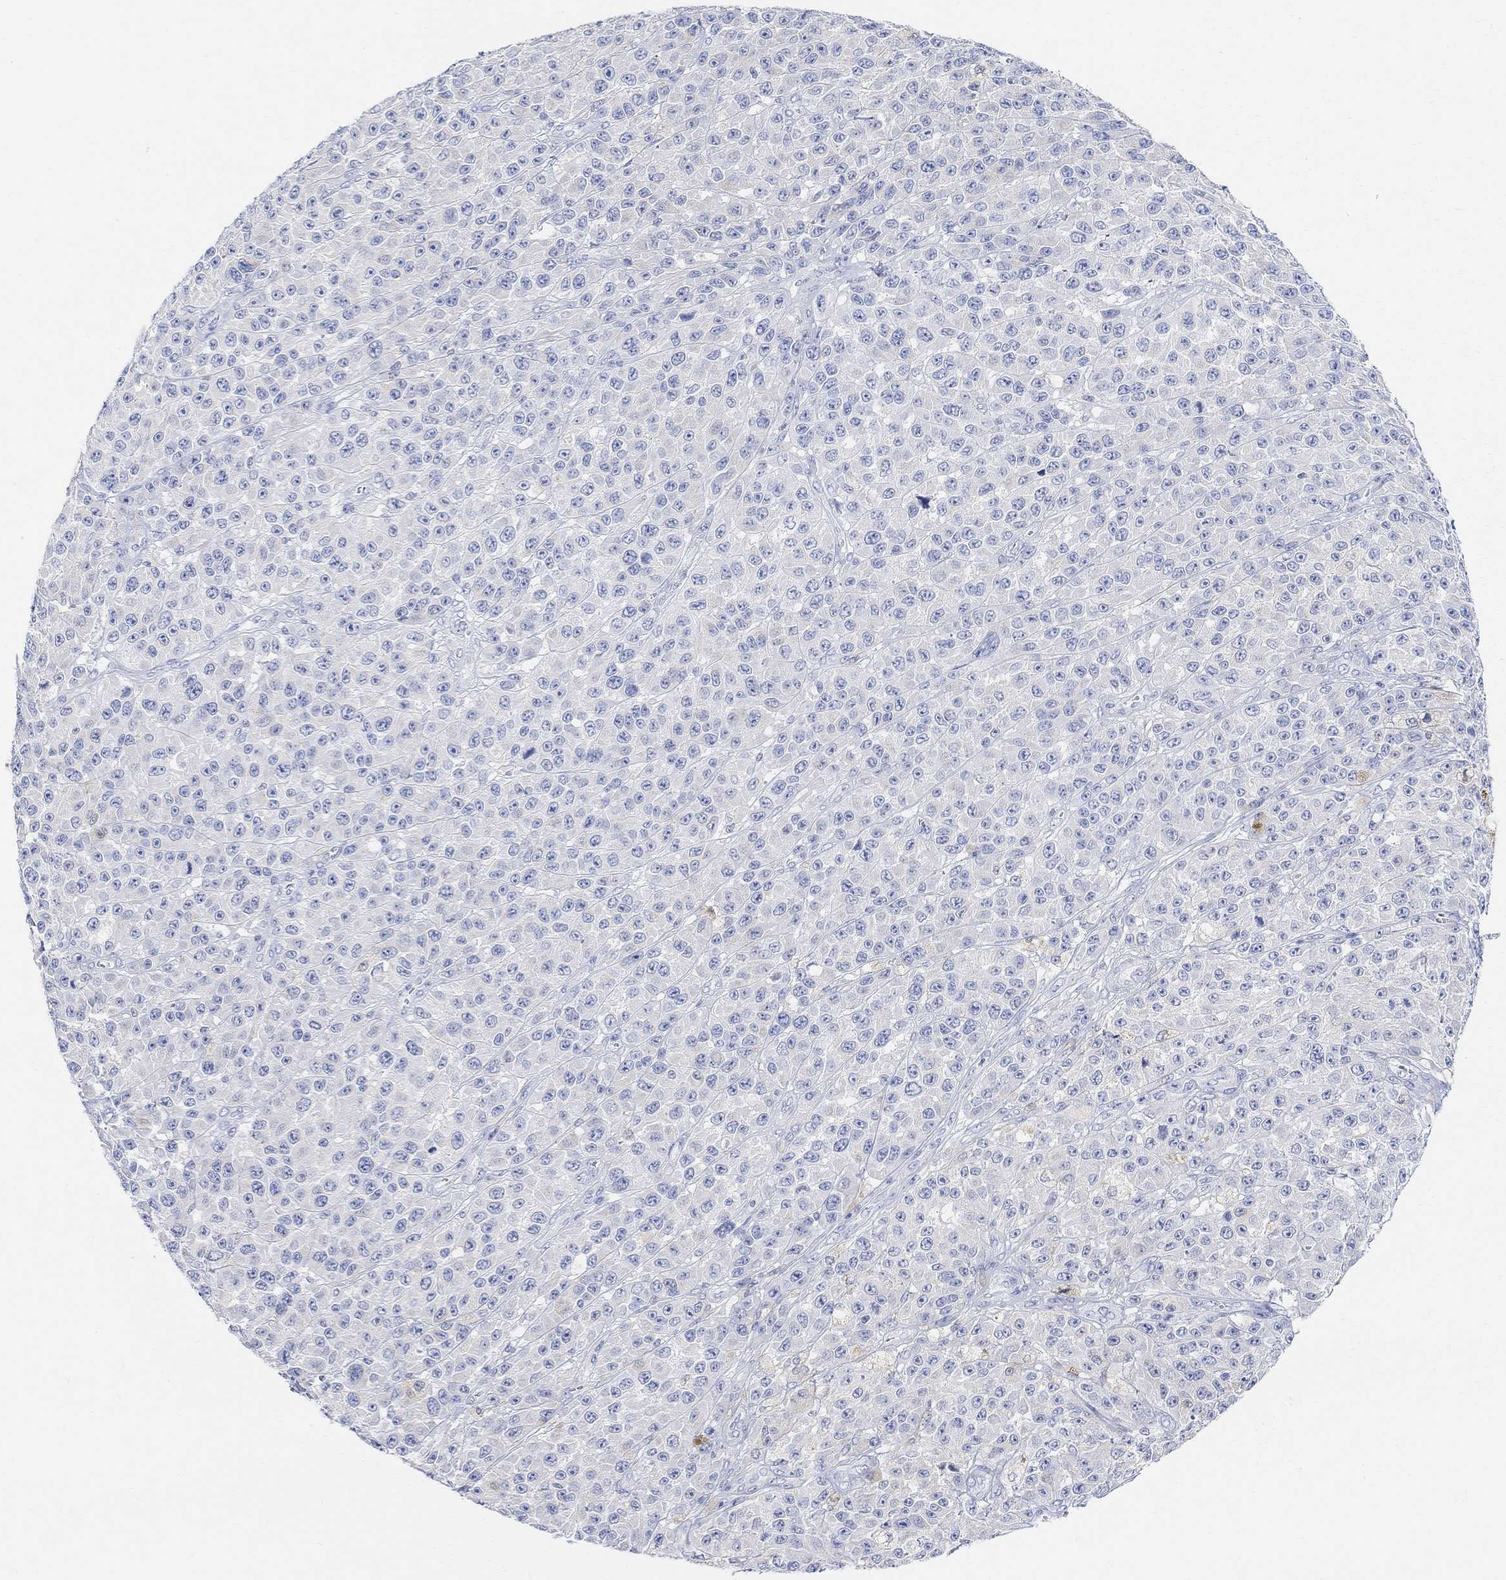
{"staining": {"intensity": "negative", "quantity": "none", "location": "none"}, "tissue": "melanoma", "cell_type": "Tumor cells", "image_type": "cancer", "snomed": [{"axis": "morphology", "description": "Malignant melanoma, NOS"}, {"axis": "topography", "description": "Skin"}], "caption": "Tumor cells show no significant staining in melanoma.", "gene": "RETNLB", "patient": {"sex": "female", "age": 58}}